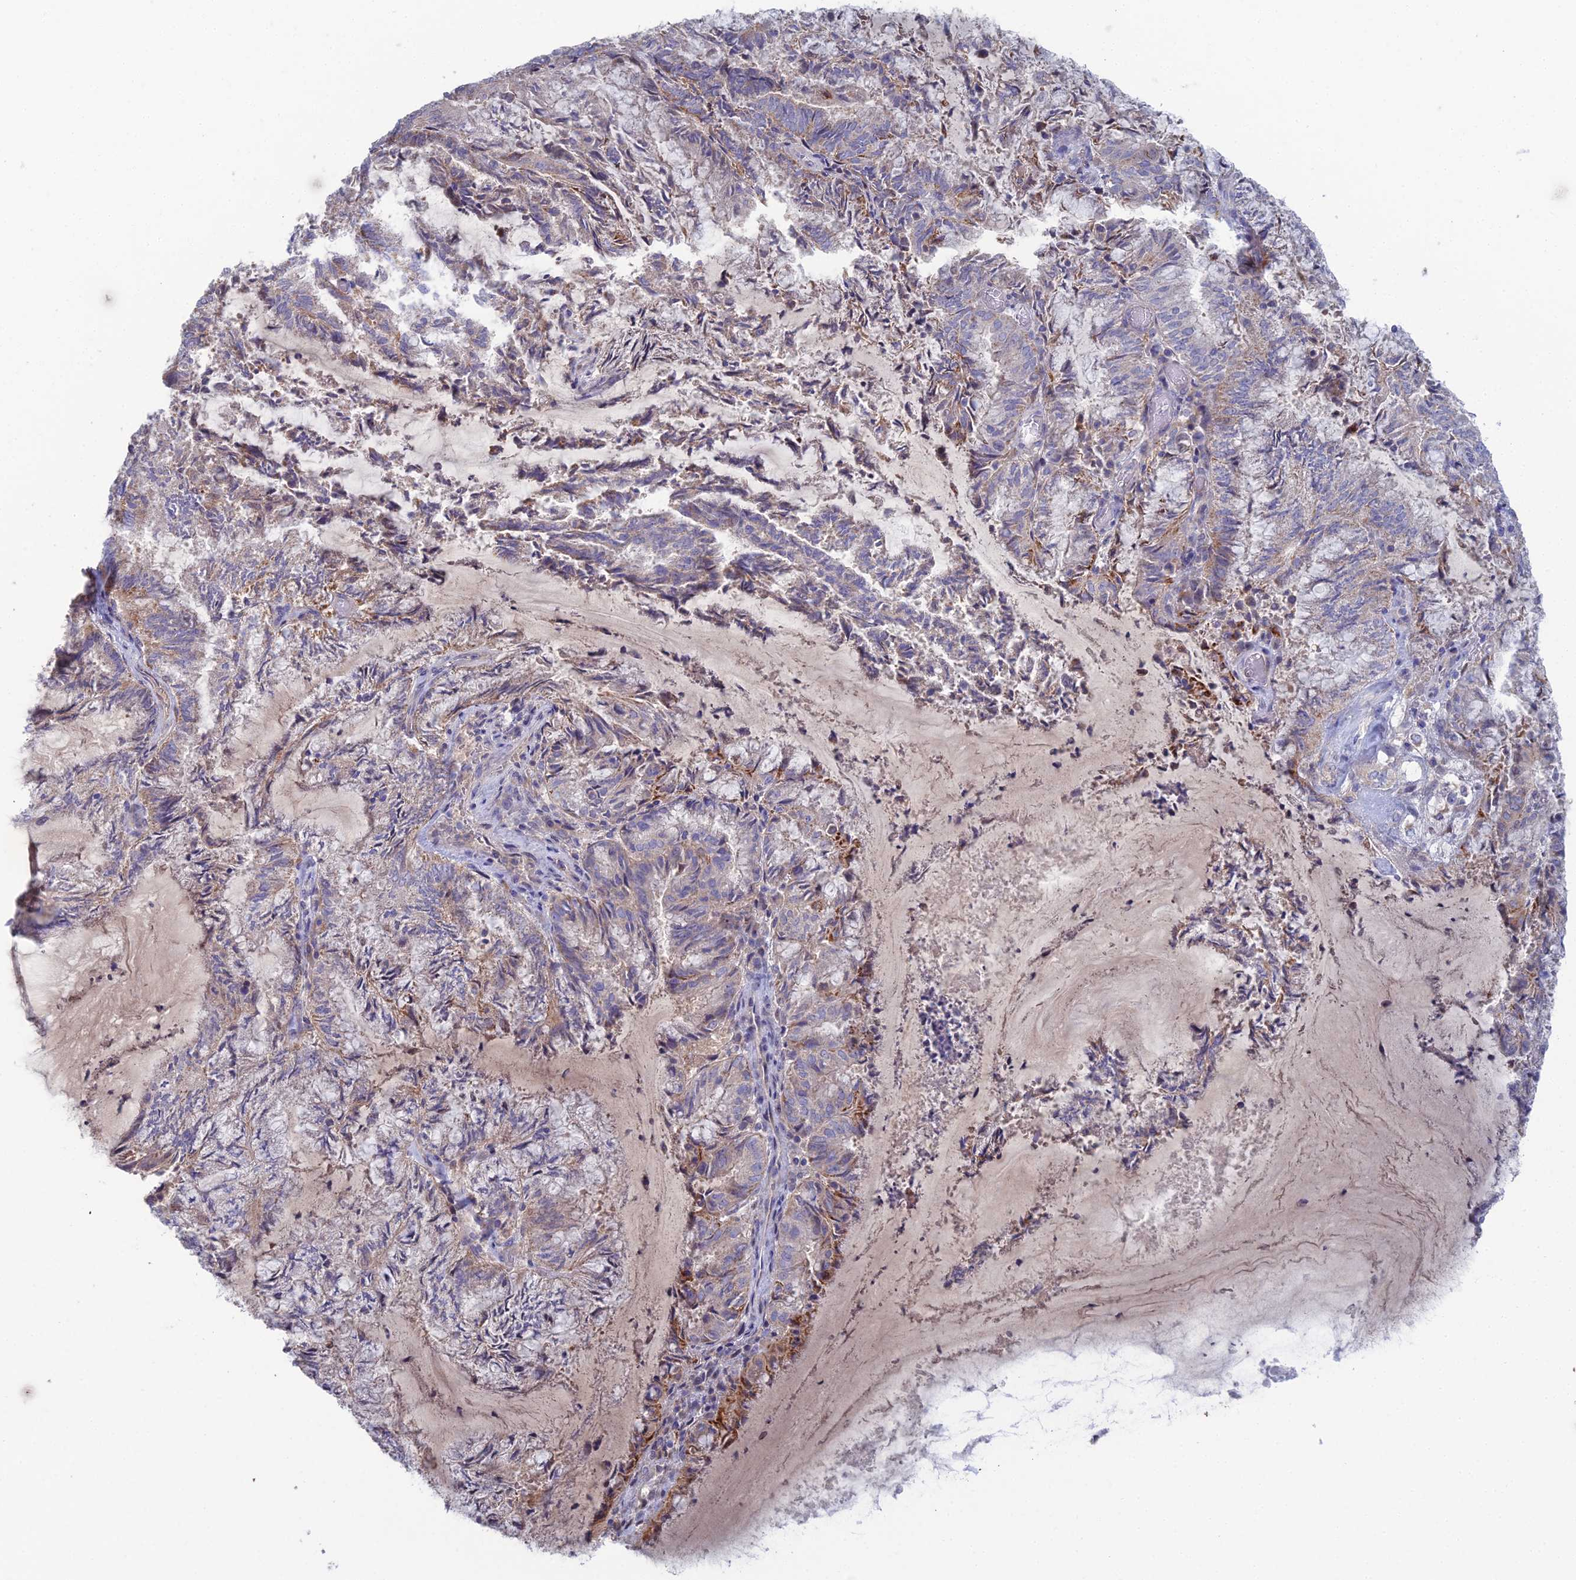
{"staining": {"intensity": "weak", "quantity": "25%-75%", "location": "cytoplasmic/membranous"}, "tissue": "endometrial cancer", "cell_type": "Tumor cells", "image_type": "cancer", "snomed": [{"axis": "morphology", "description": "Adenocarcinoma, NOS"}, {"axis": "topography", "description": "Endometrium"}], "caption": "Immunohistochemical staining of human adenocarcinoma (endometrial) shows low levels of weak cytoplasmic/membranous staining in approximately 25%-75% of tumor cells. The protein of interest is shown in brown color, while the nuclei are stained blue.", "gene": "ARL16", "patient": {"sex": "female", "age": 80}}